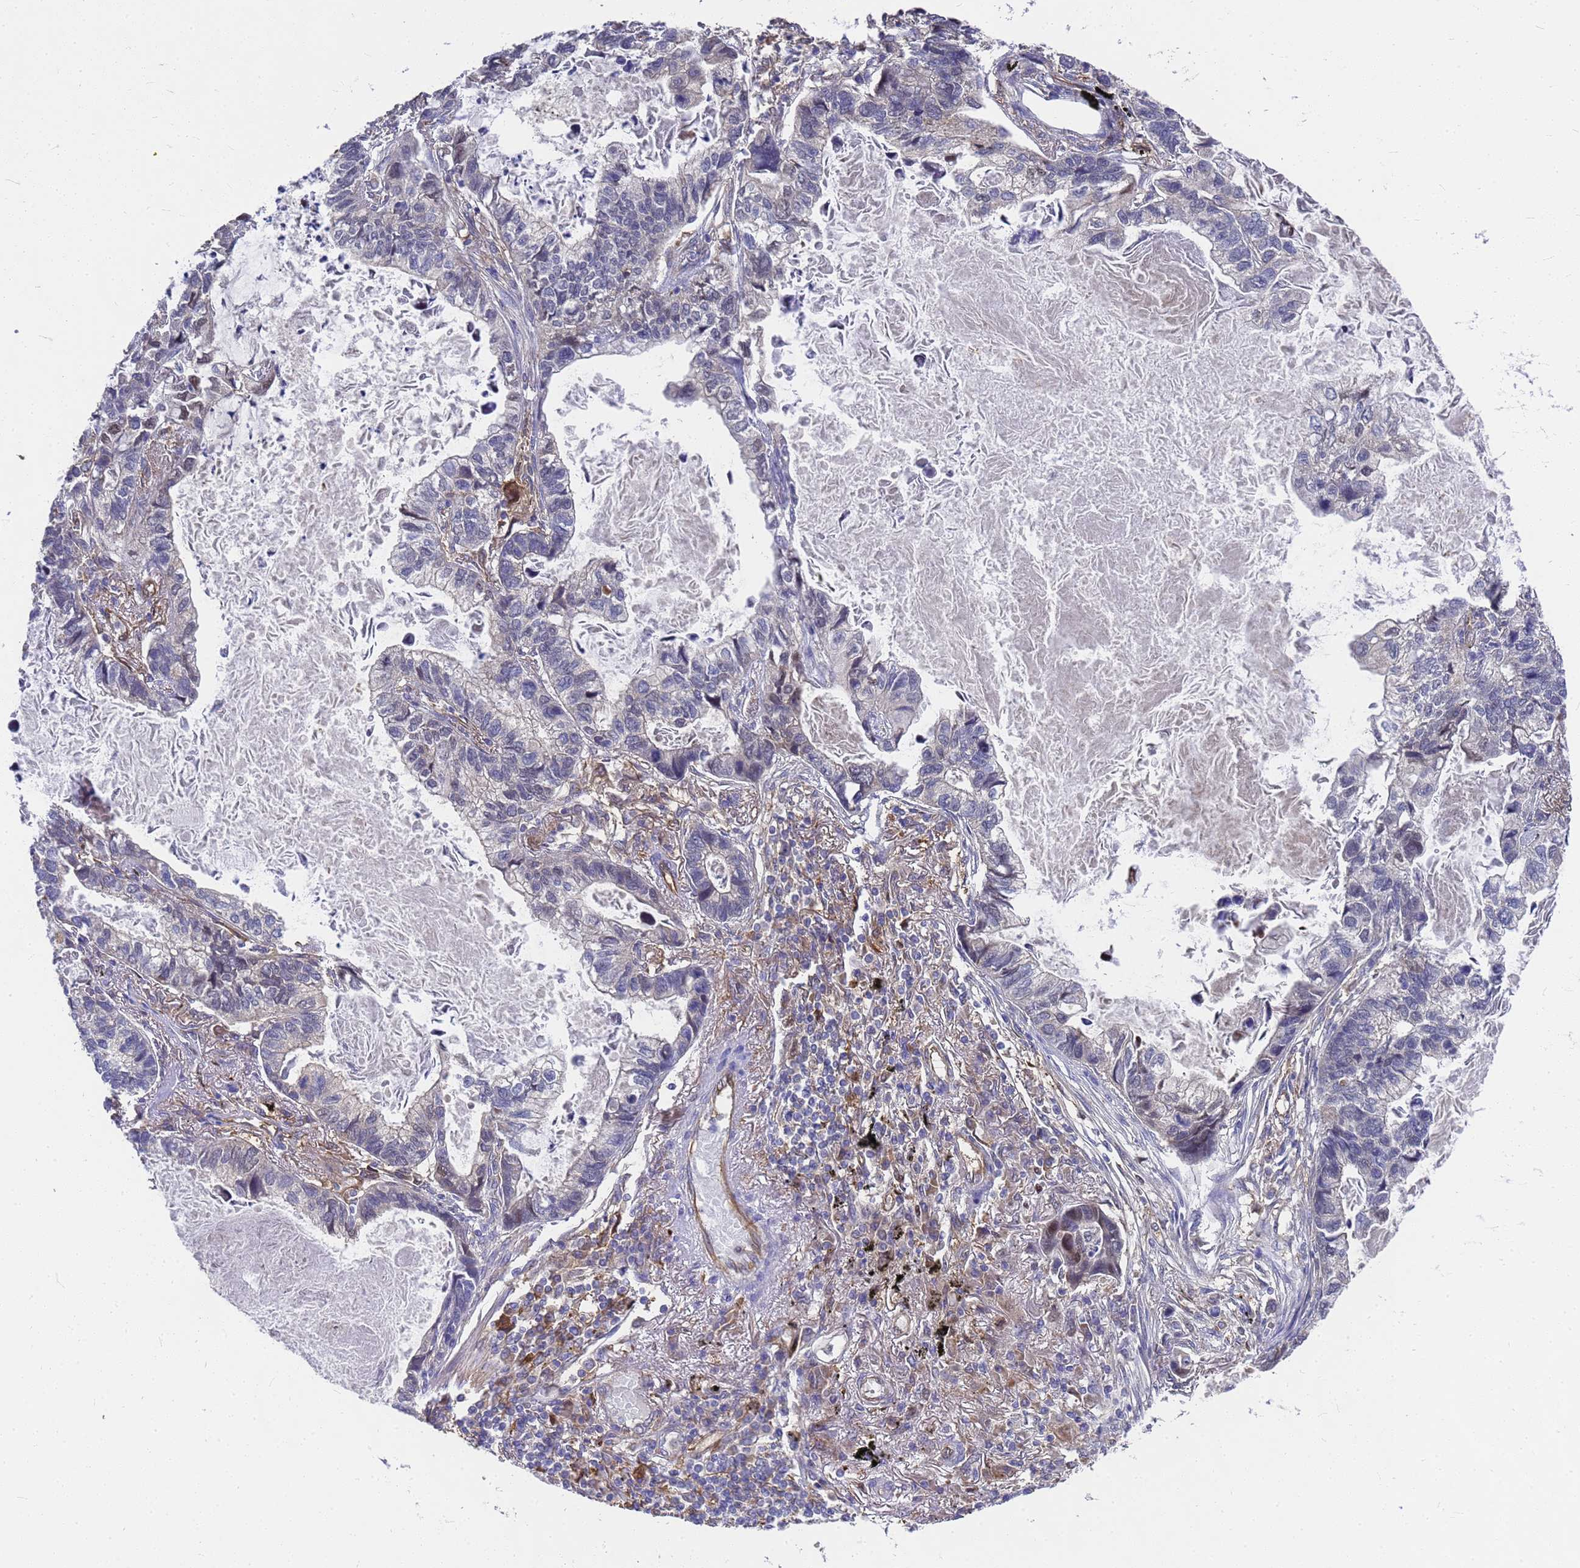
{"staining": {"intensity": "negative", "quantity": "none", "location": "none"}, "tissue": "lung cancer", "cell_type": "Tumor cells", "image_type": "cancer", "snomed": [{"axis": "morphology", "description": "Adenocarcinoma, NOS"}, {"axis": "topography", "description": "Lung"}], "caption": "Histopathology image shows no protein staining in tumor cells of lung cancer tissue.", "gene": "SLC35E2B", "patient": {"sex": "male", "age": 67}}